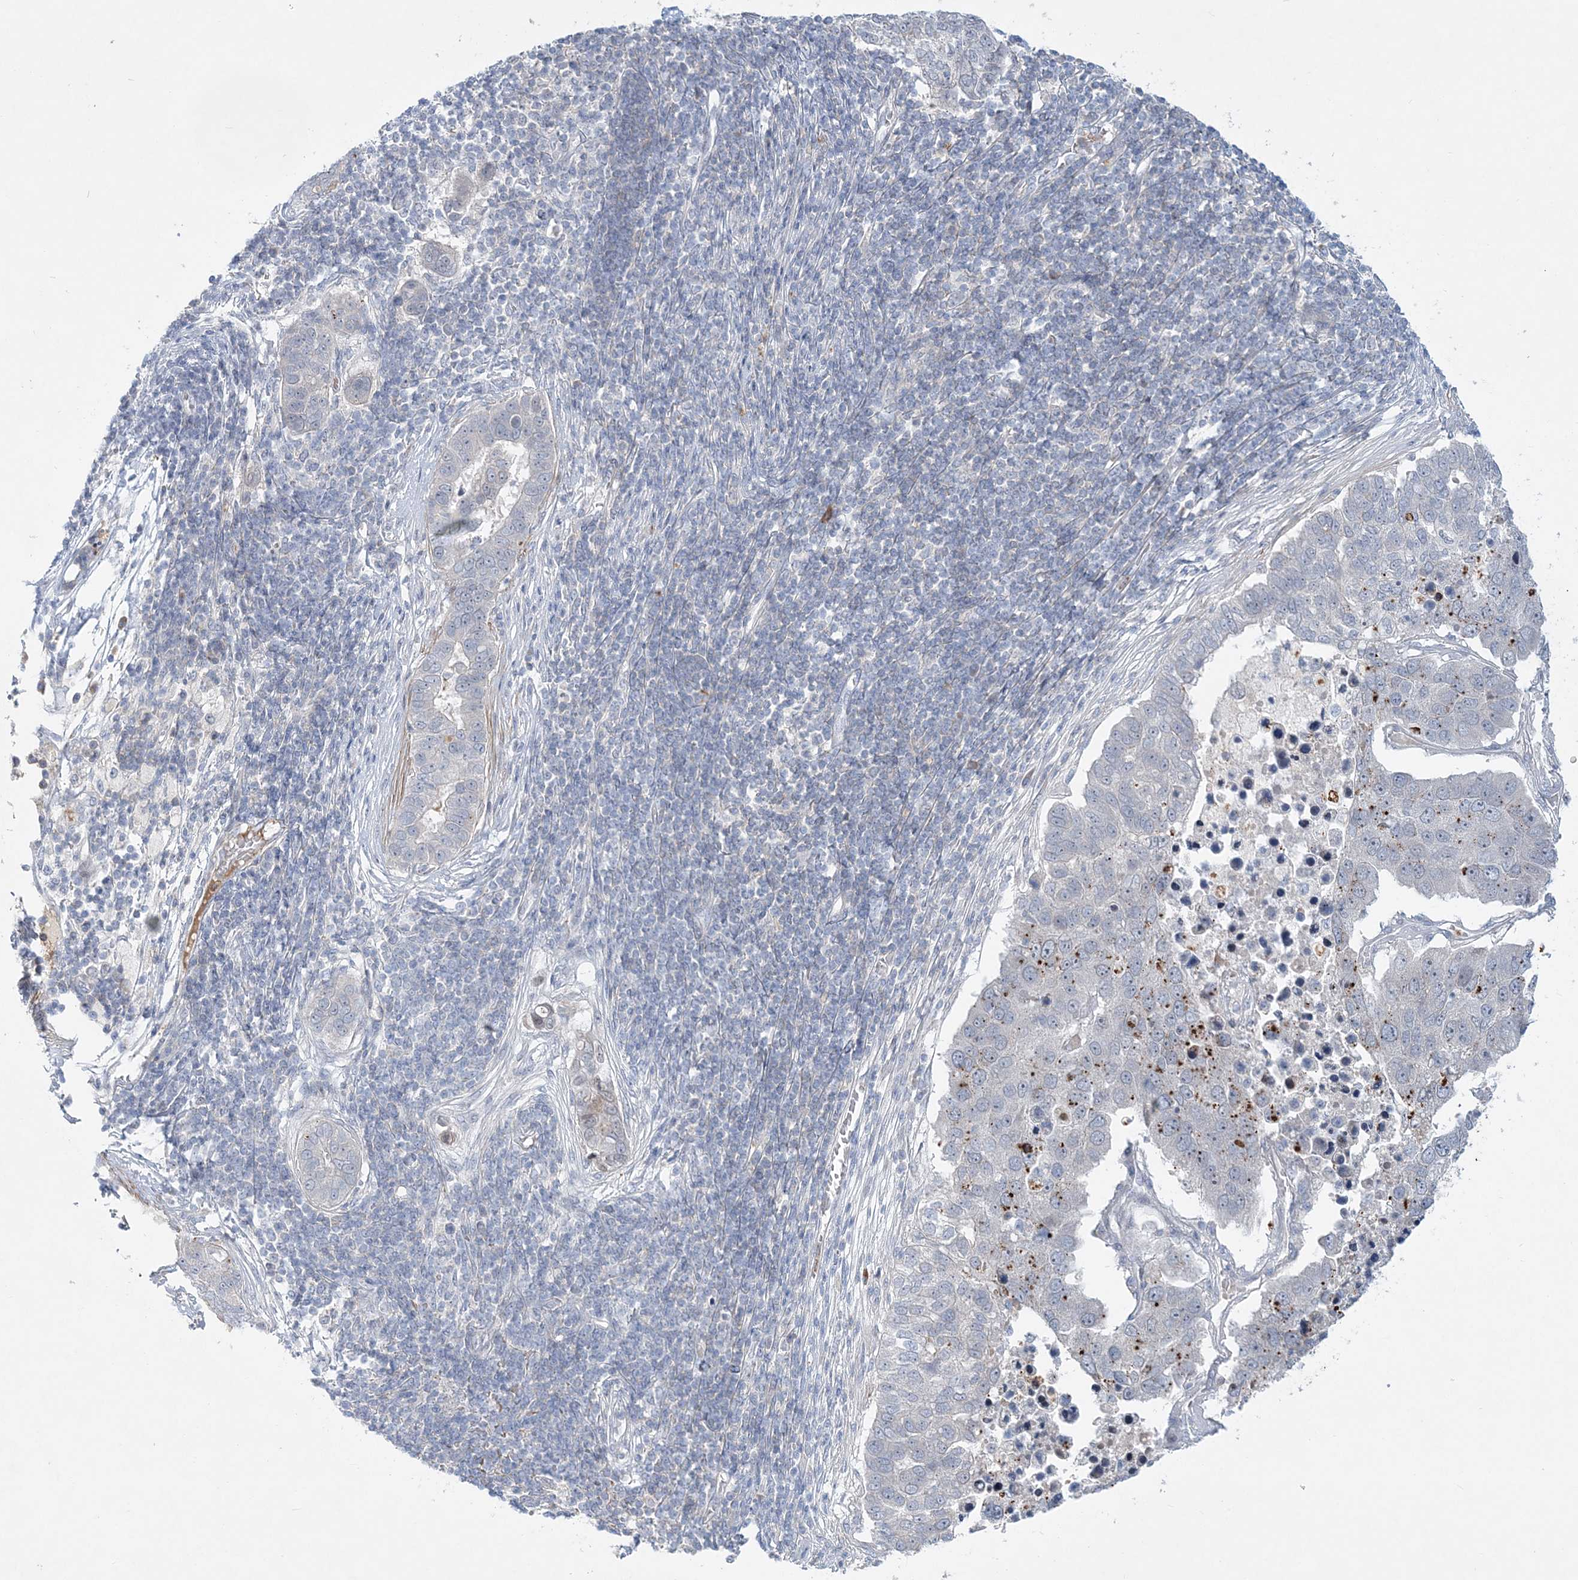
{"staining": {"intensity": "negative", "quantity": "none", "location": "none"}, "tissue": "pancreatic cancer", "cell_type": "Tumor cells", "image_type": "cancer", "snomed": [{"axis": "morphology", "description": "Adenocarcinoma, NOS"}, {"axis": "topography", "description": "Pancreas"}], "caption": "The image displays no staining of tumor cells in adenocarcinoma (pancreatic).", "gene": "DNAH5", "patient": {"sex": "female", "age": 61}}